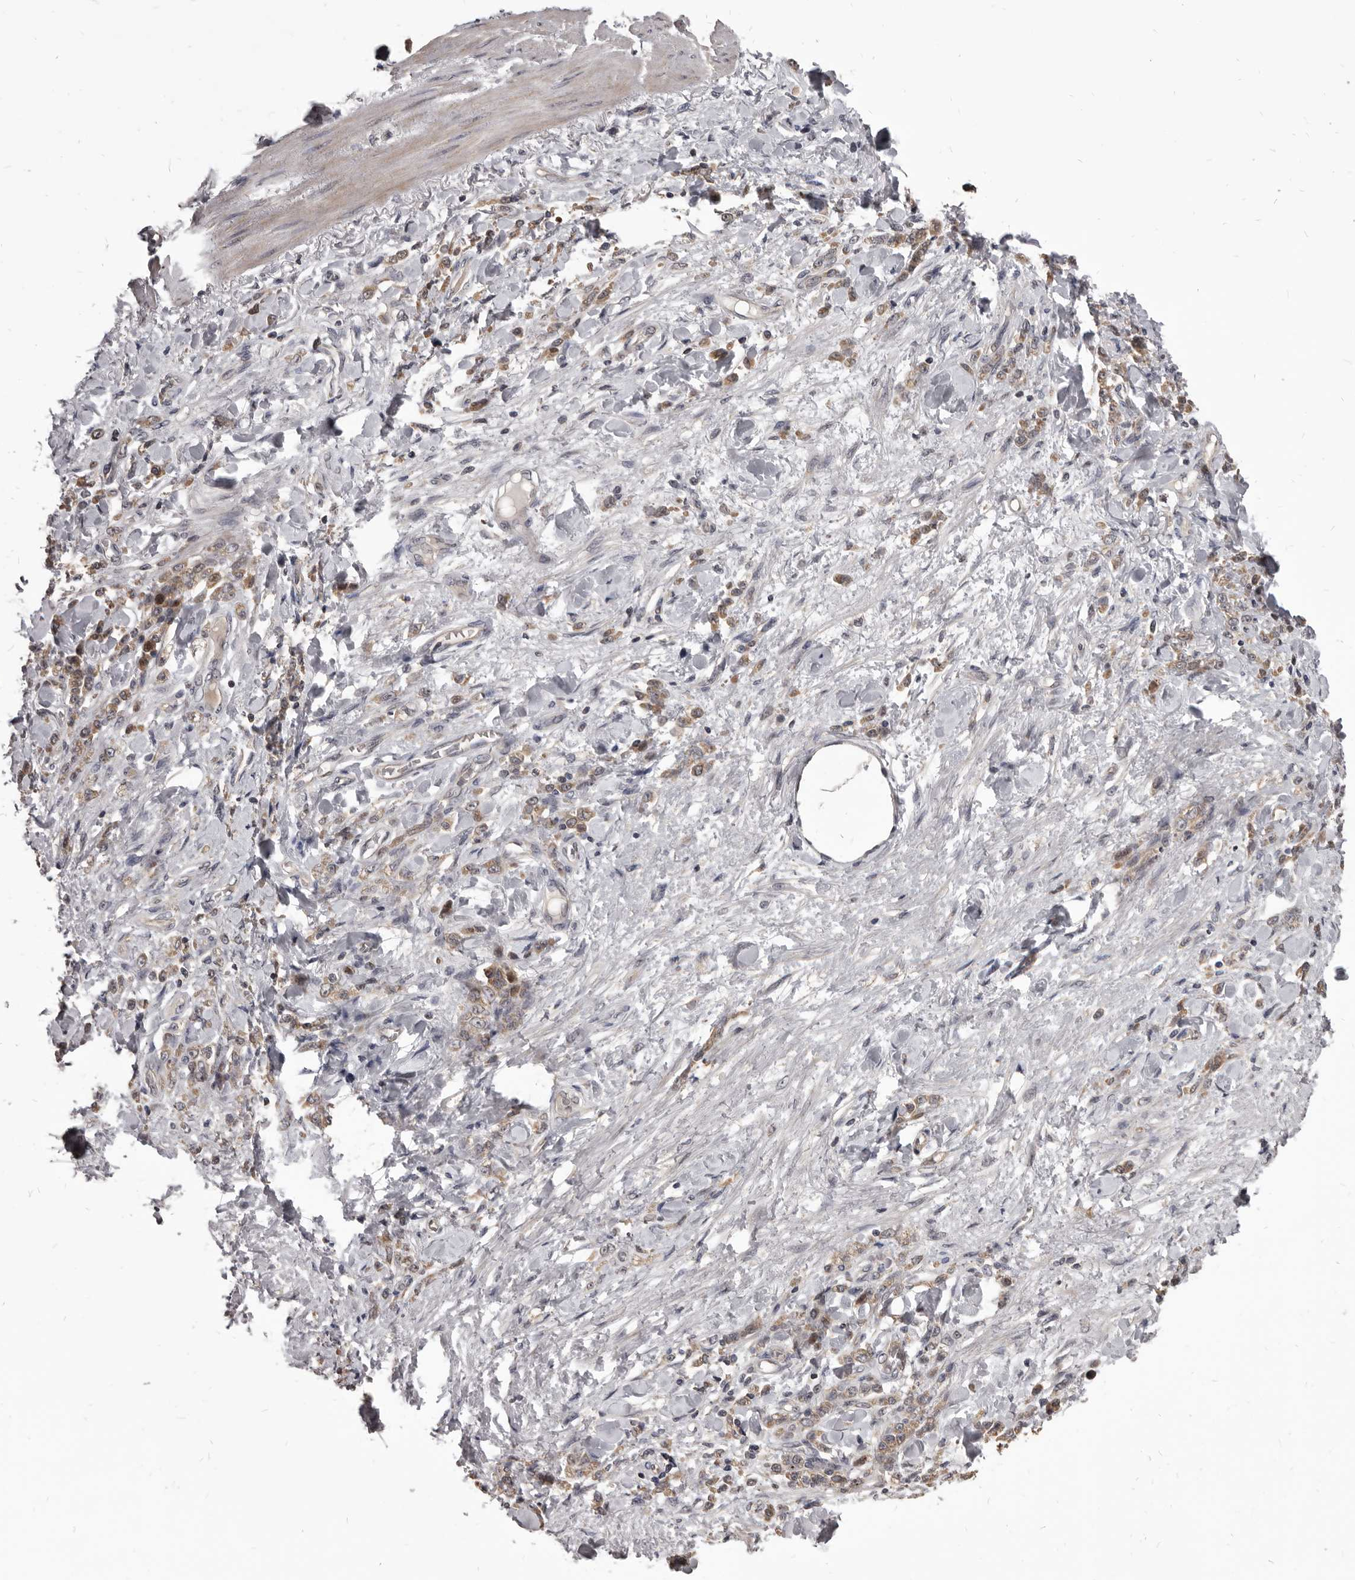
{"staining": {"intensity": "moderate", "quantity": ">75%", "location": "cytoplasmic/membranous"}, "tissue": "stomach cancer", "cell_type": "Tumor cells", "image_type": "cancer", "snomed": [{"axis": "morphology", "description": "Normal tissue, NOS"}, {"axis": "morphology", "description": "Adenocarcinoma, NOS"}, {"axis": "topography", "description": "Stomach"}], "caption": "Tumor cells reveal medium levels of moderate cytoplasmic/membranous staining in approximately >75% of cells in human stomach cancer (adenocarcinoma).", "gene": "MAP3K14", "patient": {"sex": "male", "age": 82}}